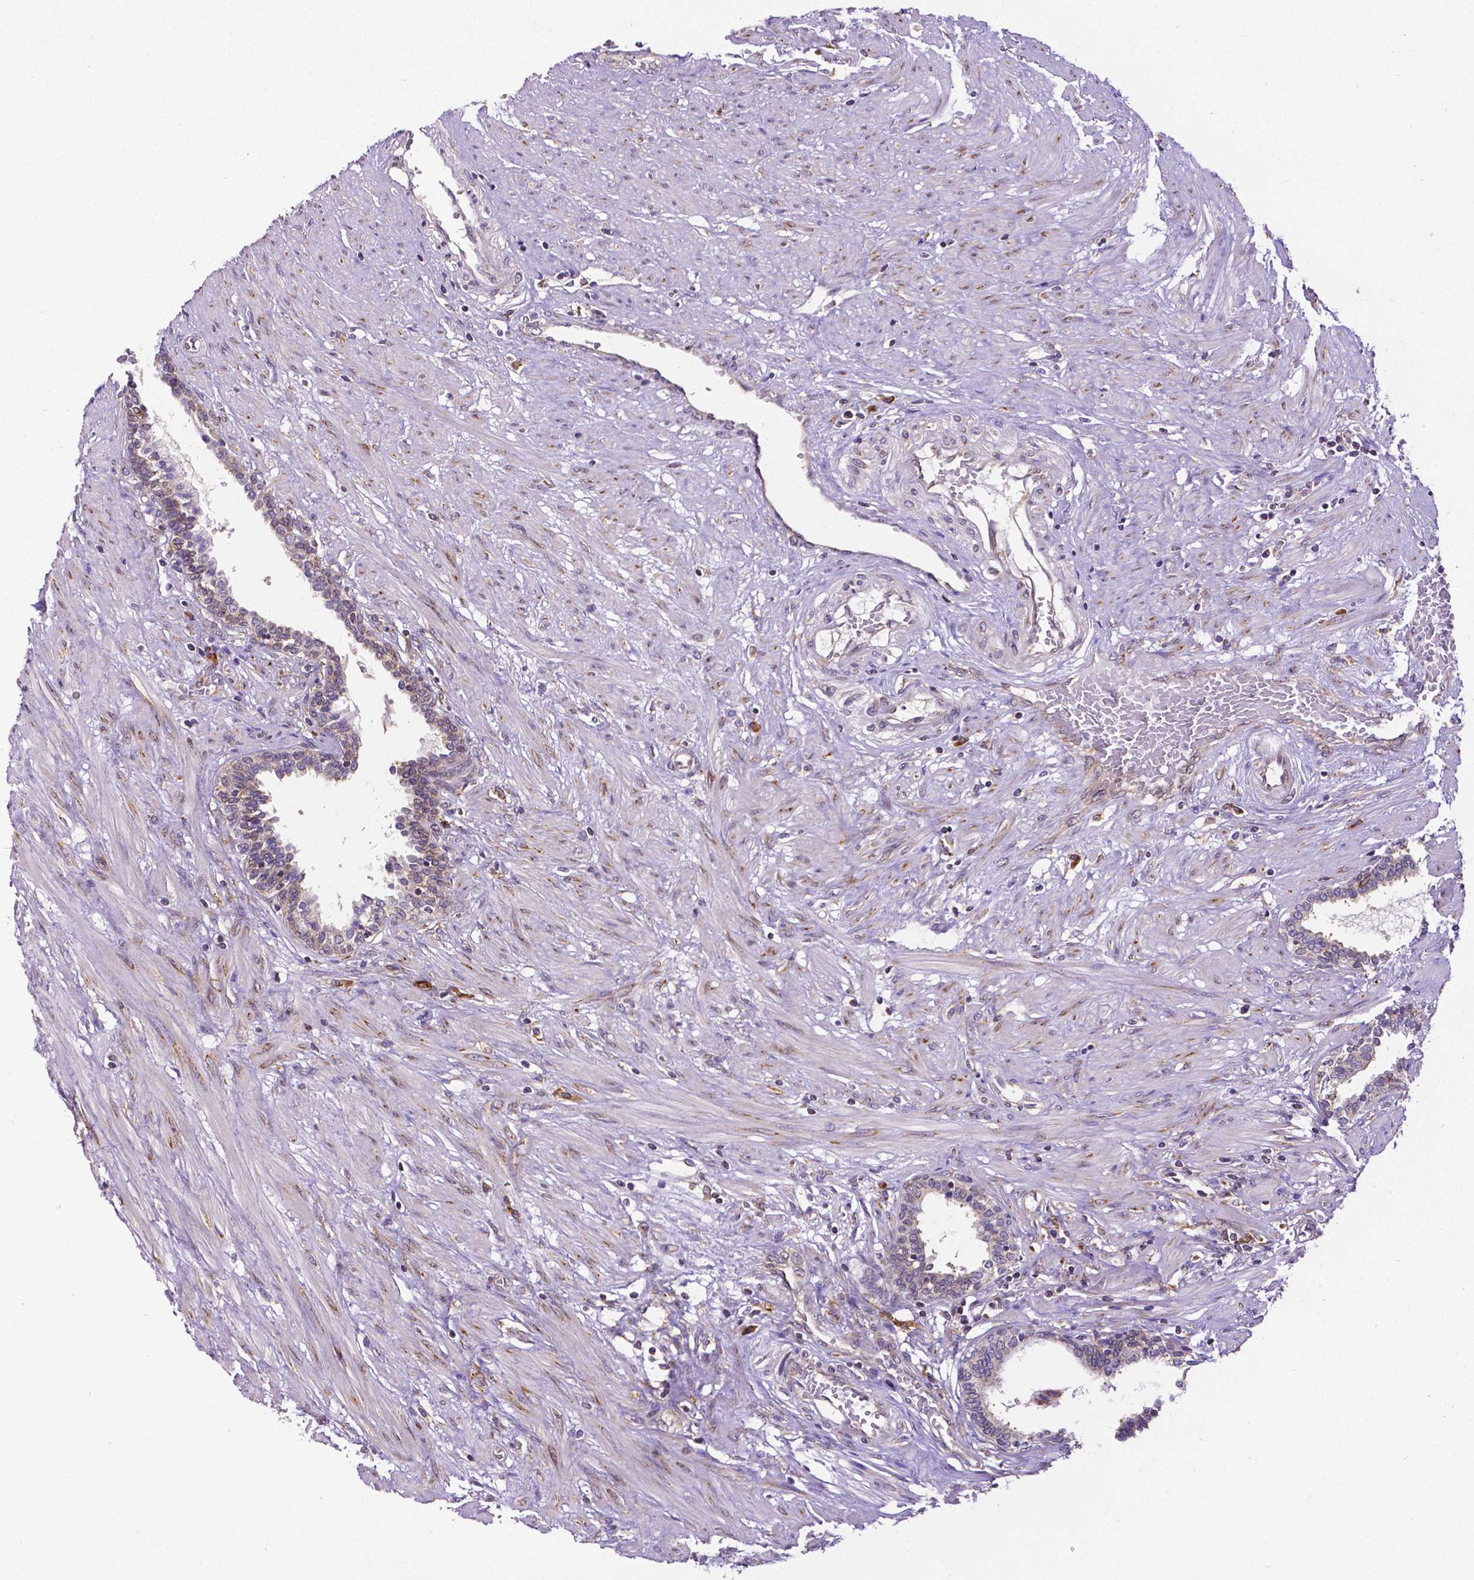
{"staining": {"intensity": "moderate", "quantity": "<25%", "location": "cytoplasmic/membranous"}, "tissue": "prostate", "cell_type": "Glandular cells", "image_type": "normal", "snomed": [{"axis": "morphology", "description": "Normal tissue, NOS"}, {"axis": "topography", "description": "Prostate"}], "caption": "The photomicrograph displays staining of benign prostate, revealing moderate cytoplasmic/membranous protein expression (brown color) within glandular cells.", "gene": "MTDH", "patient": {"sex": "male", "age": 55}}